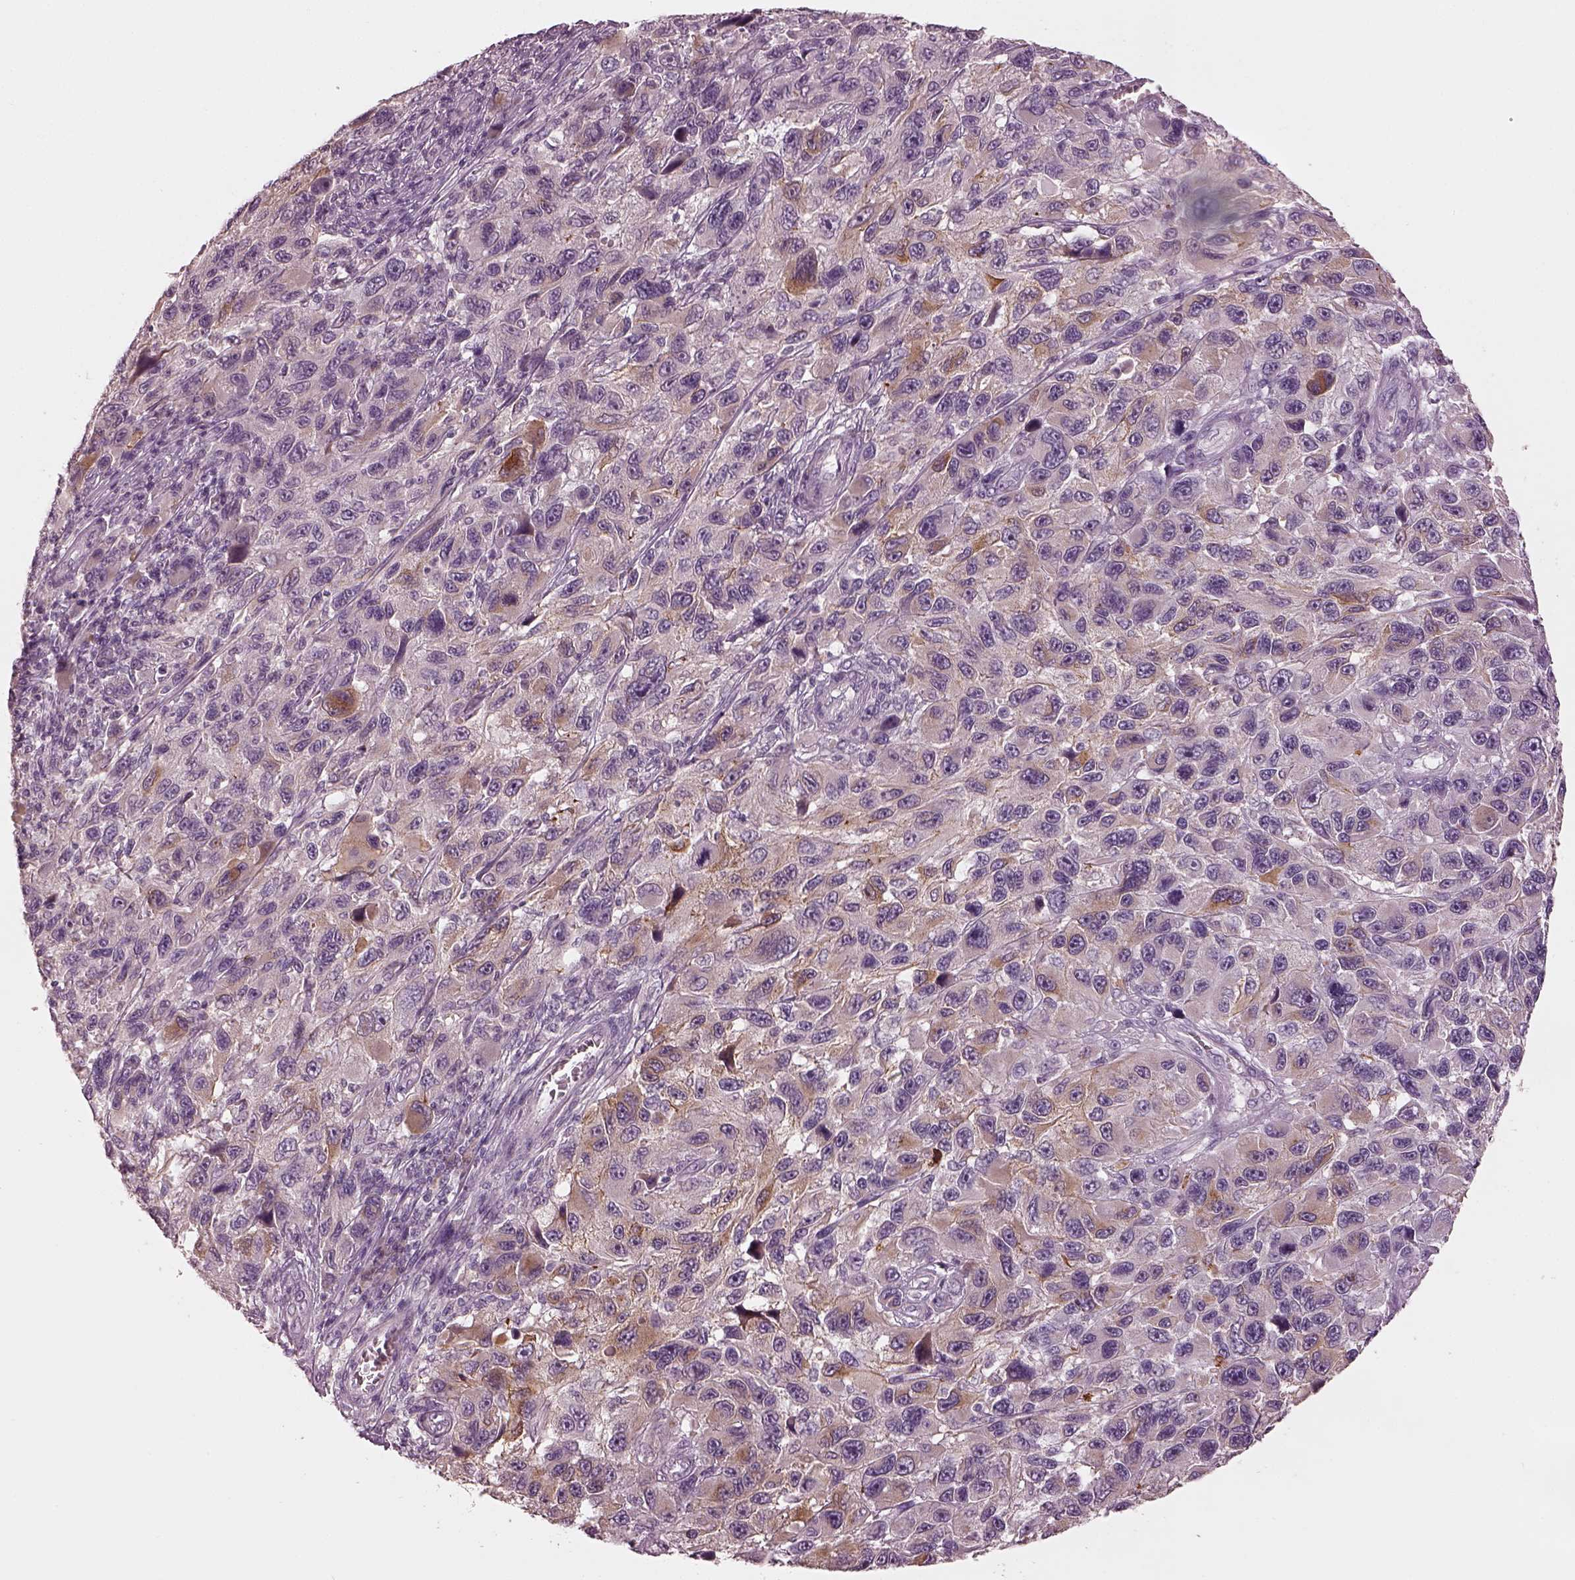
{"staining": {"intensity": "moderate", "quantity": "<25%", "location": "cytoplasmic/membranous"}, "tissue": "melanoma", "cell_type": "Tumor cells", "image_type": "cancer", "snomed": [{"axis": "morphology", "description": "Malignant melanoma, NOS"}, {"axis": "topography", "description": "Skin"}], "caption": "Immunohistochemical staining of melanoma reveals low levels of moderate cytoplasmic/membranous protein positivity in about <25% of tumor cells. The protein is stained brown, and the nuclei are stained in blue (DAB (3,3'-diaminobenzidine) IHC with brightfield microscopy, high magnification).", "gene": "MIA", "patient": {"sex": "male", "age": 53}}